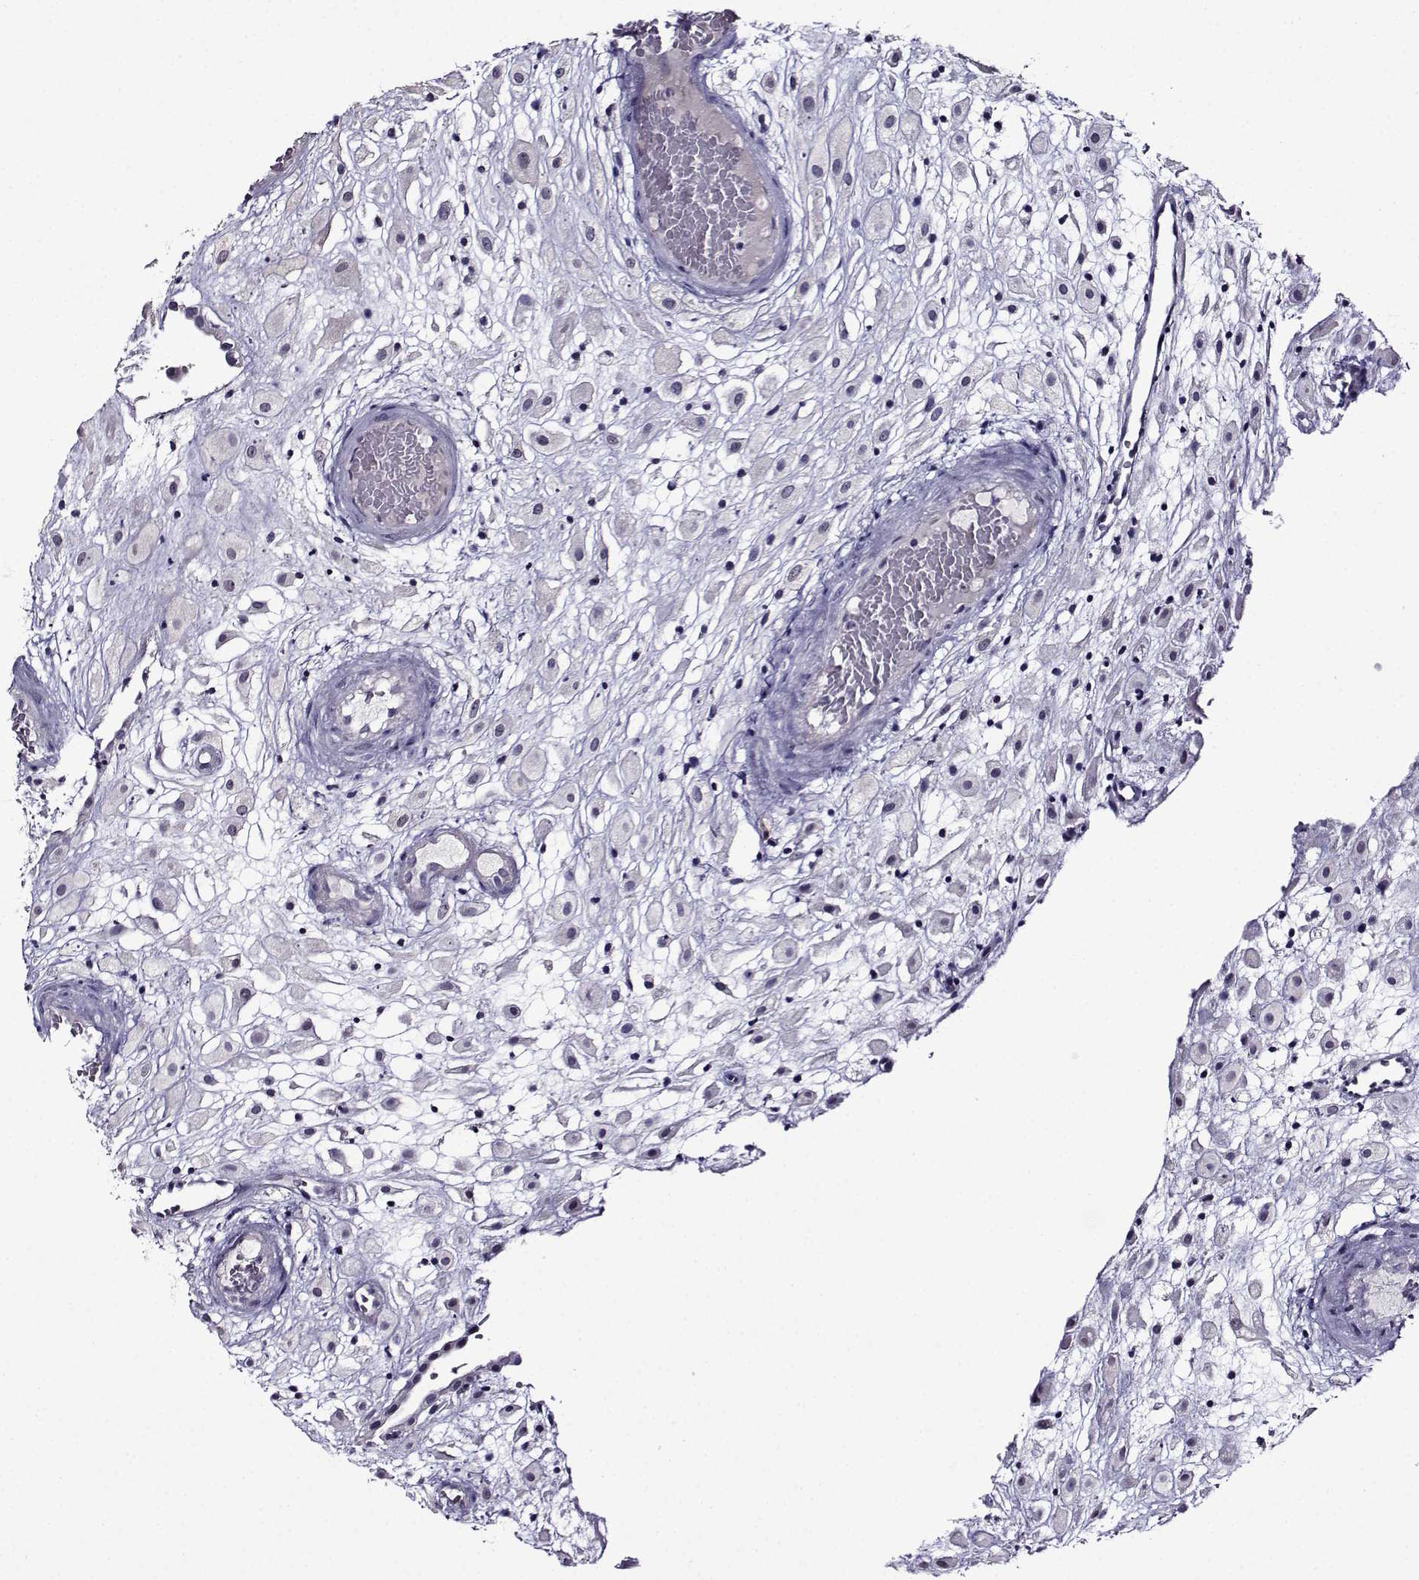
{"staining": {"intensity": "negative", "quantity": "none", "location": "none"}, "tissue": "placenta", "cell_type": "Decidual cells", "image_type": "normal", "snomed": [{"axis": "morphology", "description": "Normal tissue, NOS"}, {"axis": "topography", "description": "Placenta"}], "caption": "Immunohistochemistry (IHC) image of normal placenta stained for a protein (brown), which shows no positivity in decidual cells. (IHC, brightfield microscopy, high magnification).", "gene": "TMEM266", "patient": {"sex": "female", "age": 24}}